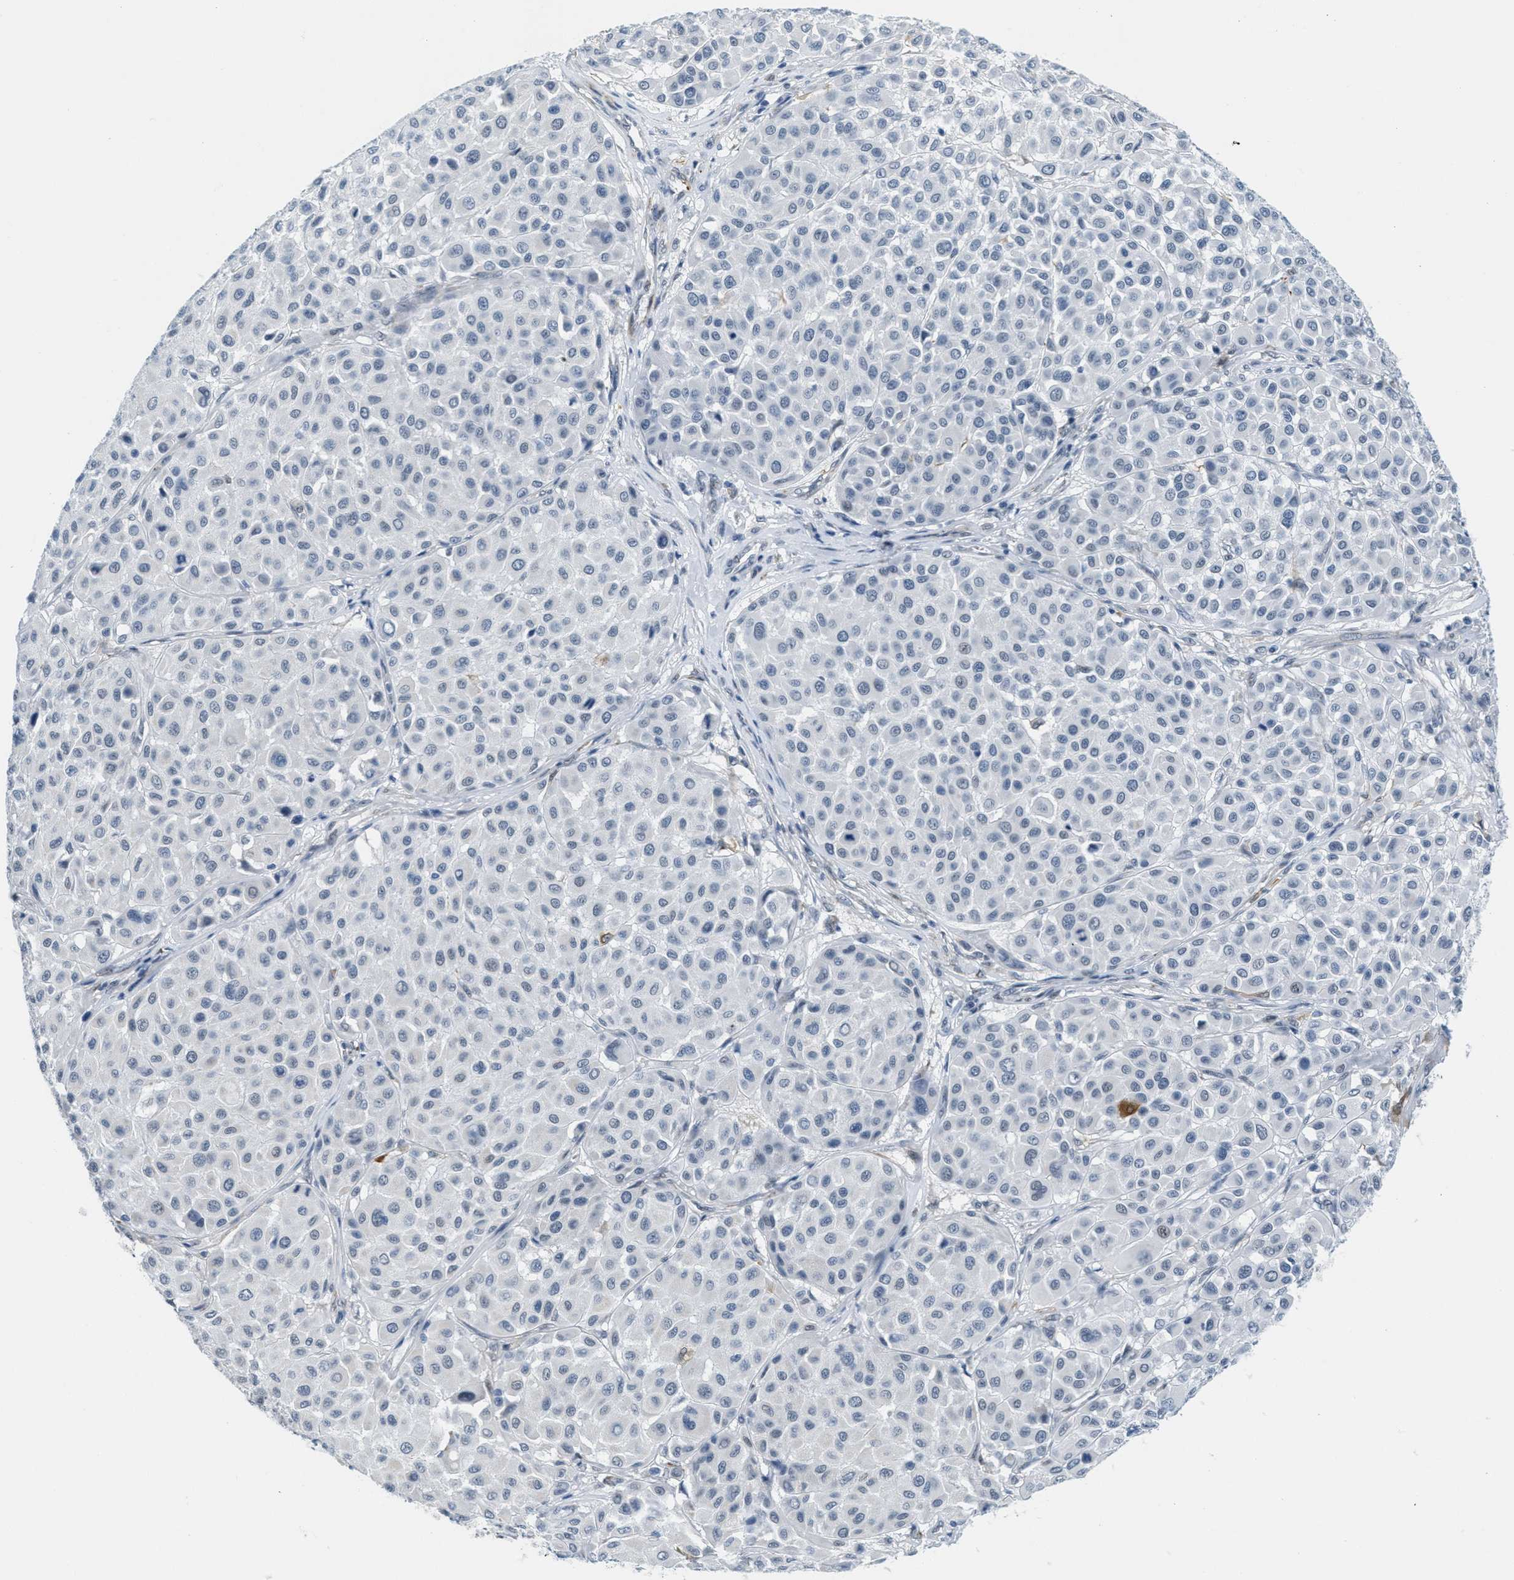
{"staining": {"intensity": "negative", "quantity": "none", "location": "none"}, "tissue": "melanoma", "cell_type": "Tumor cells", "image_type": "cancer", "snomed": [{"axis": "morphology", "description": "Malignant melanoma, Metastatic site"}, {"axis": "topography", "description": "Soft tissue"}], "caption": "Tumor cells show no significant protein staining in malignant melanoma (metastatic site).", "gene": "HS3ST2", "patient": {"sex": "male", "age": 41}}